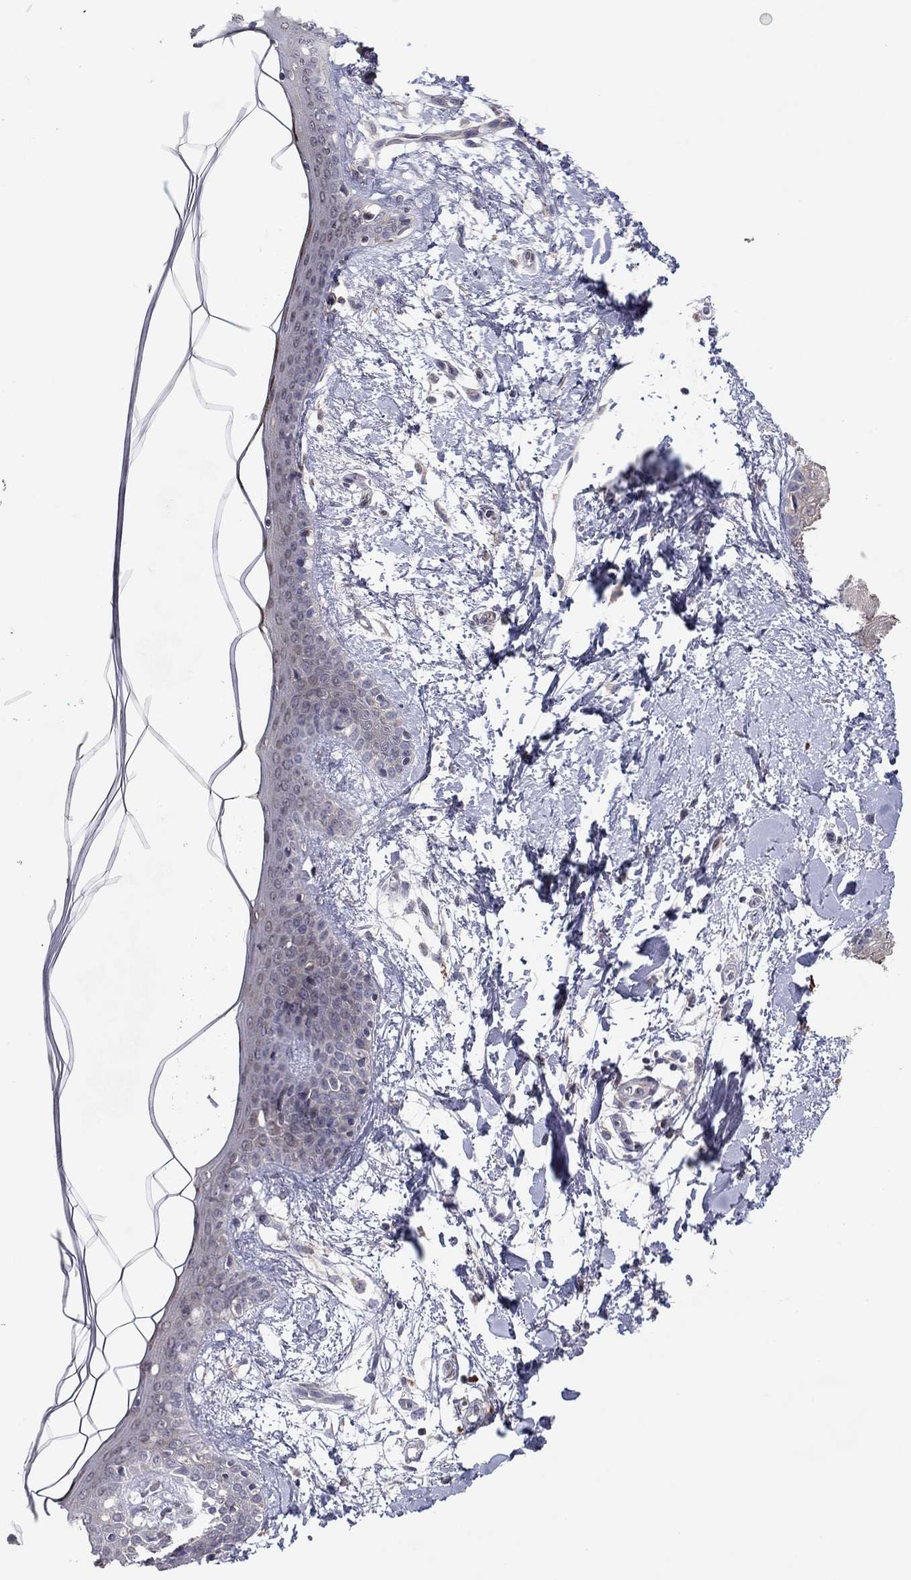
{"staining": {"intensity": "negative", "quantity": "none", "location": "none"}, "tissue": "skin", "cell_type": "Fibroblasts", "image_type": "normal", "snomed": [{"axis": "morphology", "description": "Normal tissue, NOS"}, {"axis": "topography", "description": "Skin"}], "caption": "This image is of unremarkable skin stained with immunohistochemistry (IHC) to label a protein in brown with the nuclei are counter-stained blue. There is no positivity in fibroblasts. The staining is performed using DAB brown chromogen with nuclei counter-stained in using hematoxylin.", "gene": "CRACDL", "patient": {"sex": "female", "age": 34}}